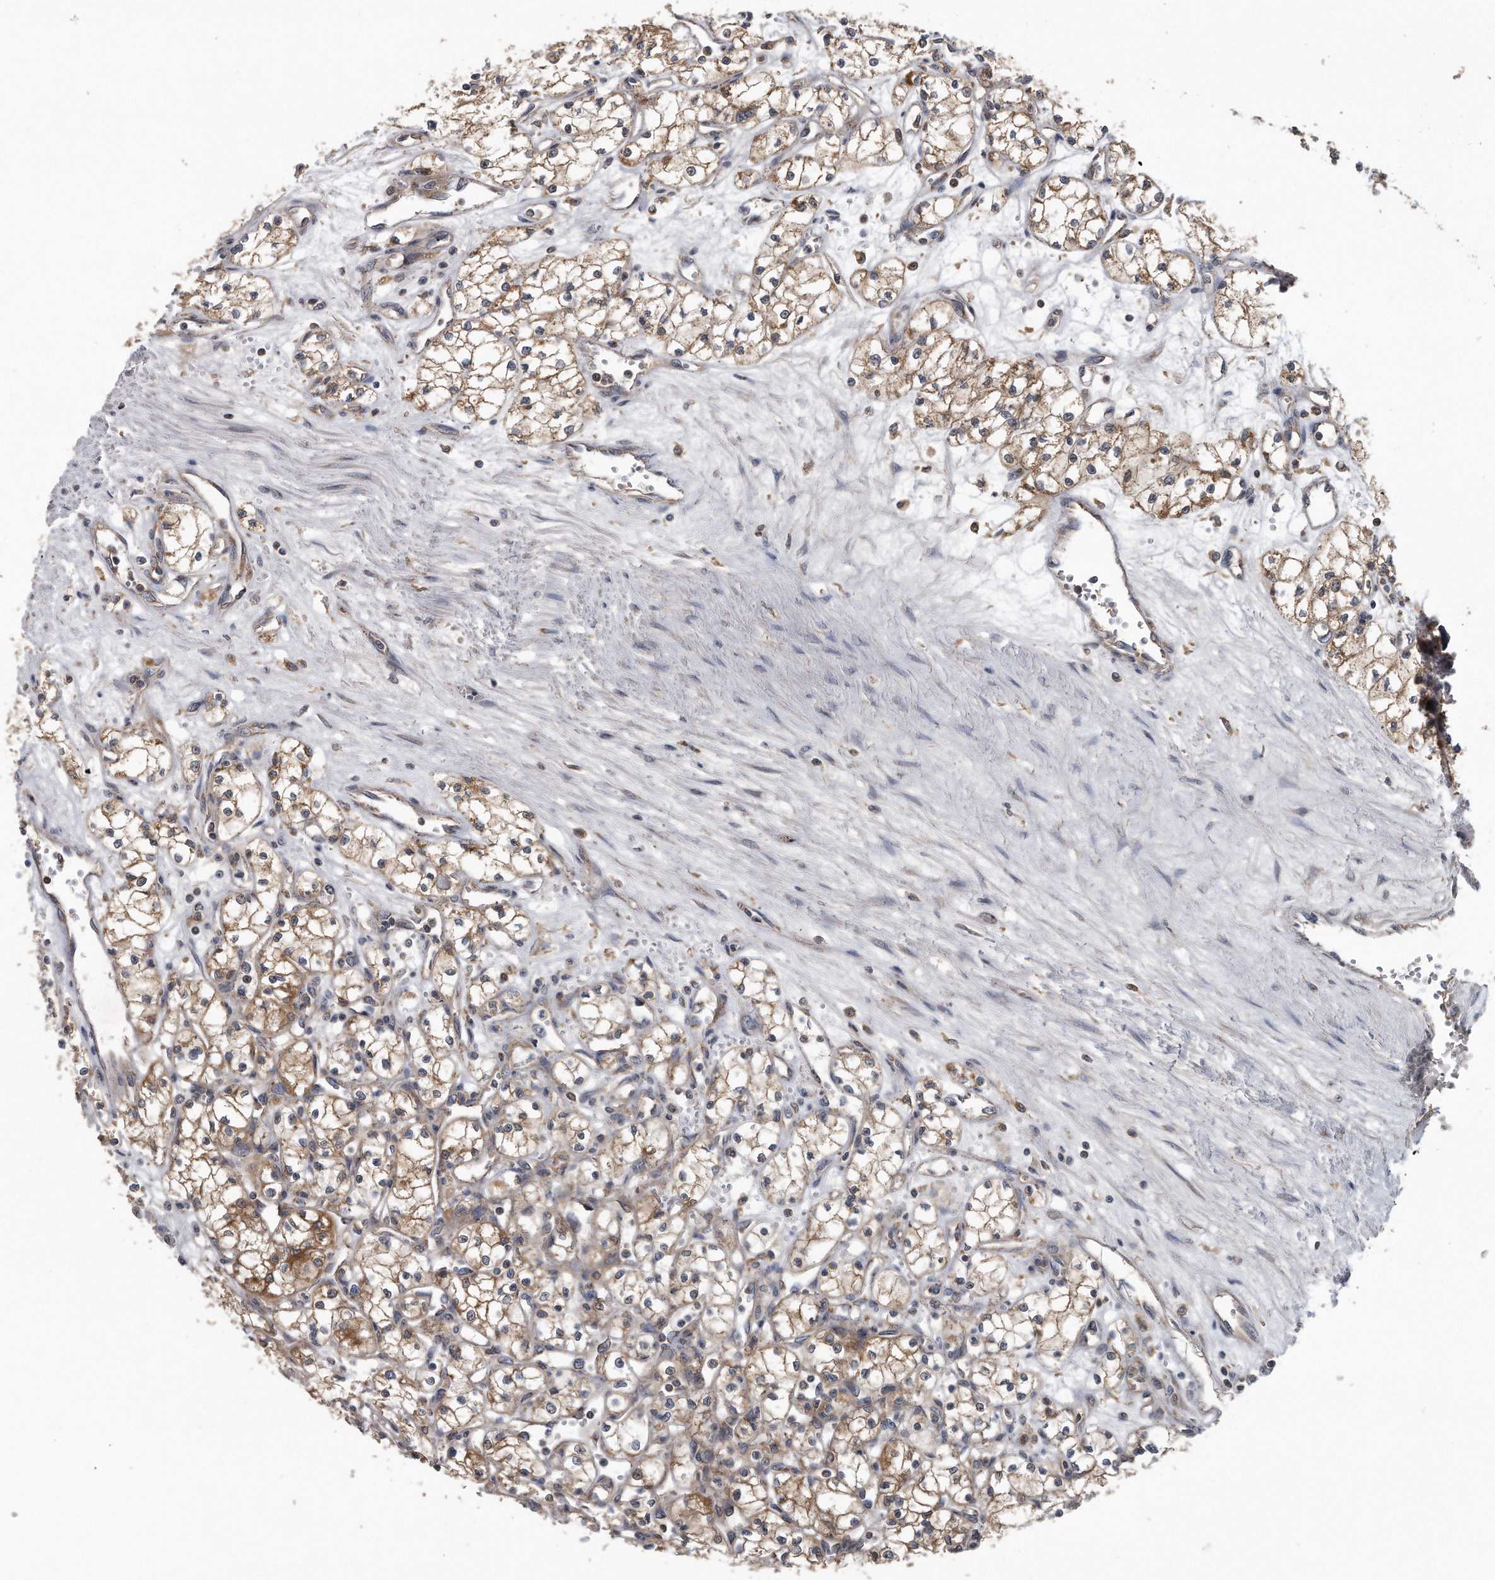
{"staining": {"intensity": "moderate", "quantity": ">75%", "location": "cytoplasmic/membranous"}, "tissue": "renal cancer", "cell_type": "Tumor cells", "image_type": "cancer", "snomed": [{"axis": "morphology", "description": "Adenocarcinoma, NOS"}, {"axis": "topography", "description": "Kidney"}], "caption": "IHC of renal cancer (adenocarcinoma) displays medium levels of moderate cytoplasmic/membranous expression in approximately >75% of tumor cells. (IHC, brightfield microscopy, high magnification).", "gene": "ALPK2", "patient": {"sex": "male", "age": 59}}